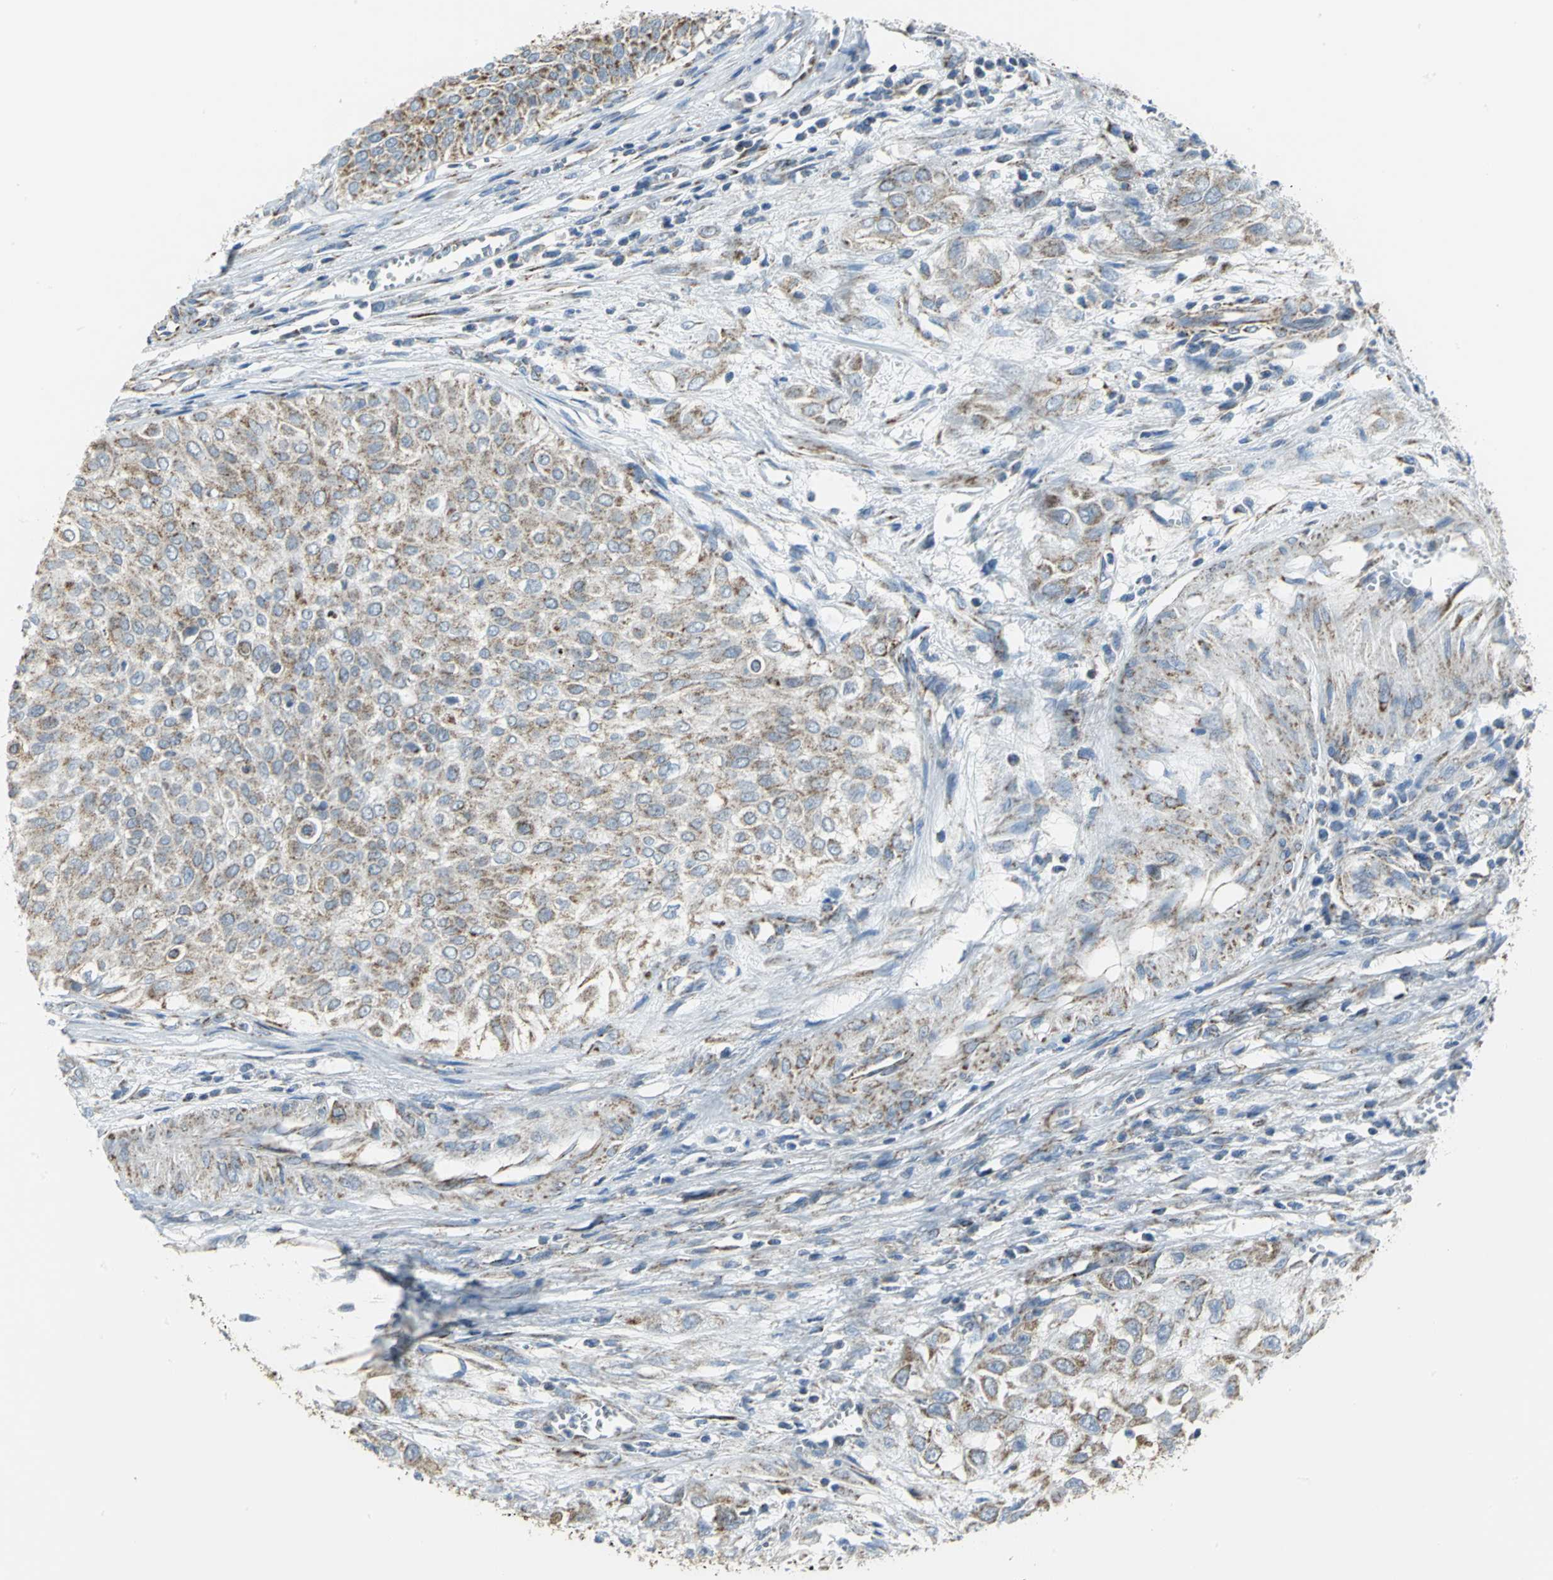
{"staining": {"intensity": "moderate", "quantity": "25%-75%", "location": "cytoplasmic/membranous"}, "tissue": "urothelial cancer", "cell_type": "Tumor cells", "image_type": "cancer", "snomed": [{"axis": "morphology", "description": "Urothelial carcinoma, High grade"}, {"axis": "topography", "description": "Urinary bladder"}], "caption": "Urothelial cancer stained for a protein exhibits moderate cytoplasmic/membranous positivity in tumor cells.", "gene": "NTRK1", "patient": {"sex": "male", "age": 57}}